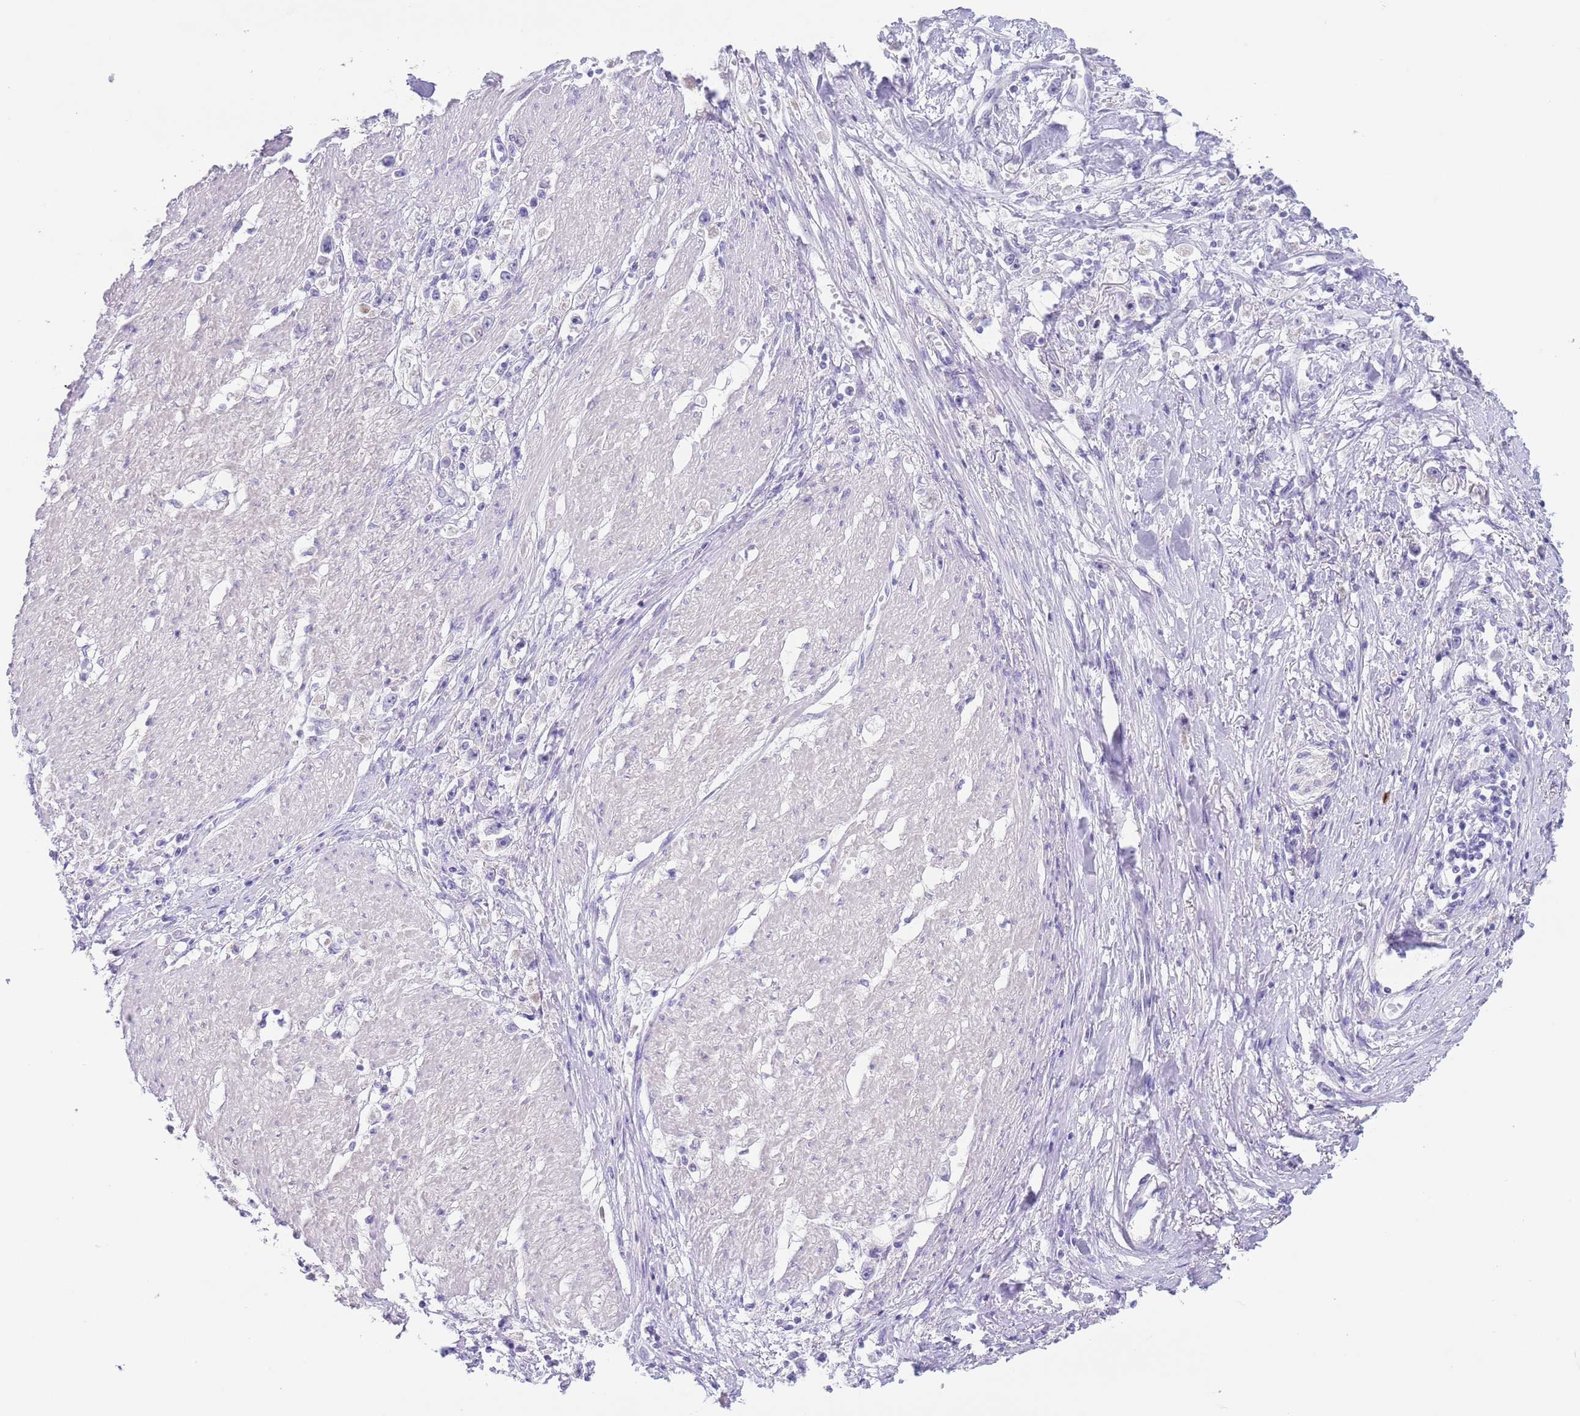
{"staining": {"intensity": "negative", "quantity": "none", "location": "none"}, "tissue": "stomach cancer", "cell_type": "Tumor cells", "image_type": "cancer", "snomed": [{"axis": "morphology", "description": "Adenocarcinoma, NOS"}, {"axis": "topography", "description": "Stomach"}], "caption": "DAB (3,3'-diaminobenzidine) immunohistochemical staining of human stomach cancer exhibits no significant positivity in tumor cells.", "gene": "SPIRE2", "patient": {"sex": "female", "age": 59}}